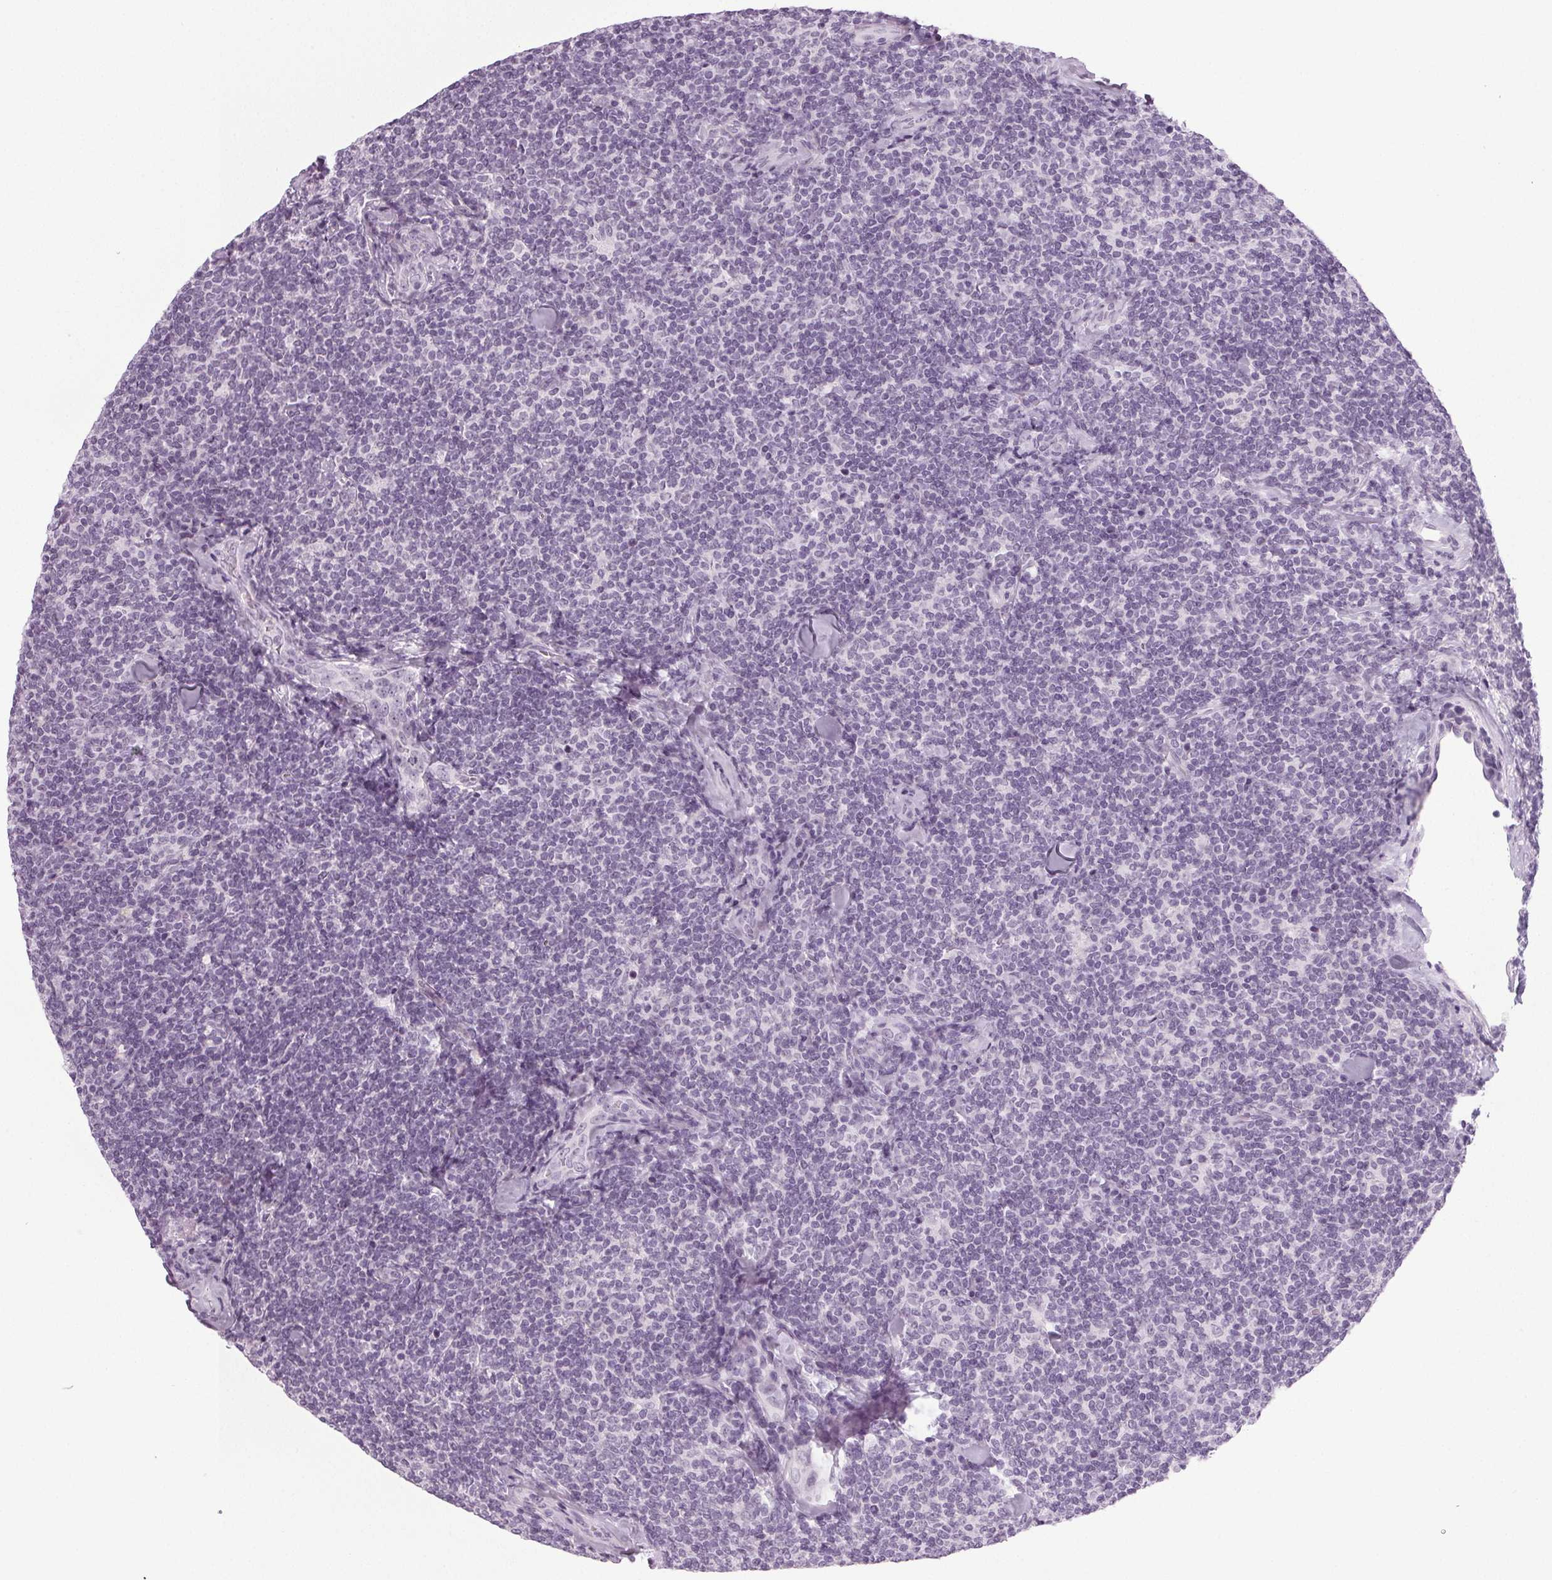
{"staining": {"intensity": "negative", "quantity": "none", "location": "none"}, "tissue": "lymphoma", "cell_type": "Tumor cells", "image_type": "cancer", "snomed": [{"axis": "morphology", "description": "Malignant lymphoma, non-Hodgkin's type, Low grade"}, {"axis": "topography", "description": "Lymph node"}], "caption": "This photomicrograph is of low-grade malignant lymphoma, non-Hodgkin's type stained with immunohistochemistry (IHC) to label a protein in brown with the nuclei are counter-stained blue. There is no staining in tumor cells.", "gene": "IGF2BP1", "patient": {"sex": "female", "age": 56}}